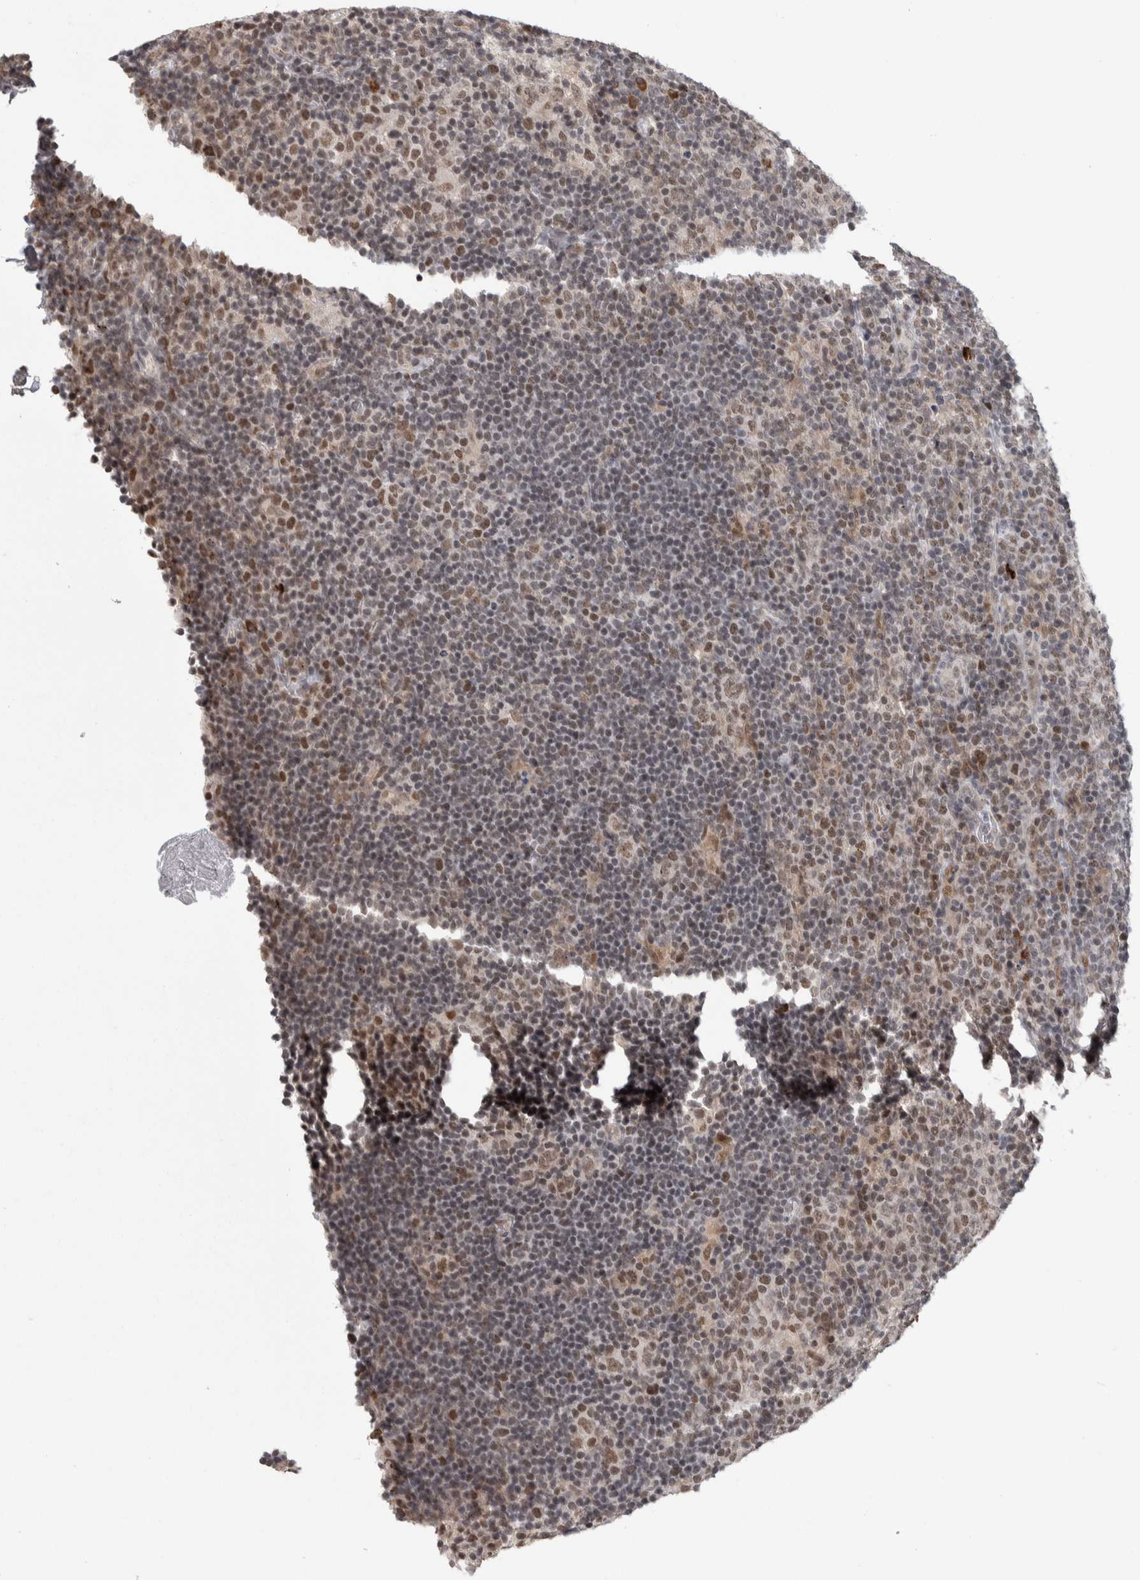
{"staining": {"intensity": "moderate", "quantity": "25%-75%", "location": "nuclear"}, "tissue": "lymphoma", "cell_type": "Tumor cells", "image_type": "cancer", "snomed": [{"axis": "morphology", "description": "Hodgkin's disease, NOS"}, {"axis": "topography", "description": "Lymph node"}], "caption": "Hodgkin's disease stained with IHC shows moderate nuclear staining in approximately 25%-75% of tumor cells. The protein is shown in brown color, while the nuclei are stained blue.", "gene": "ZNF592", "patient": {"sex": "female", "age": 57}}